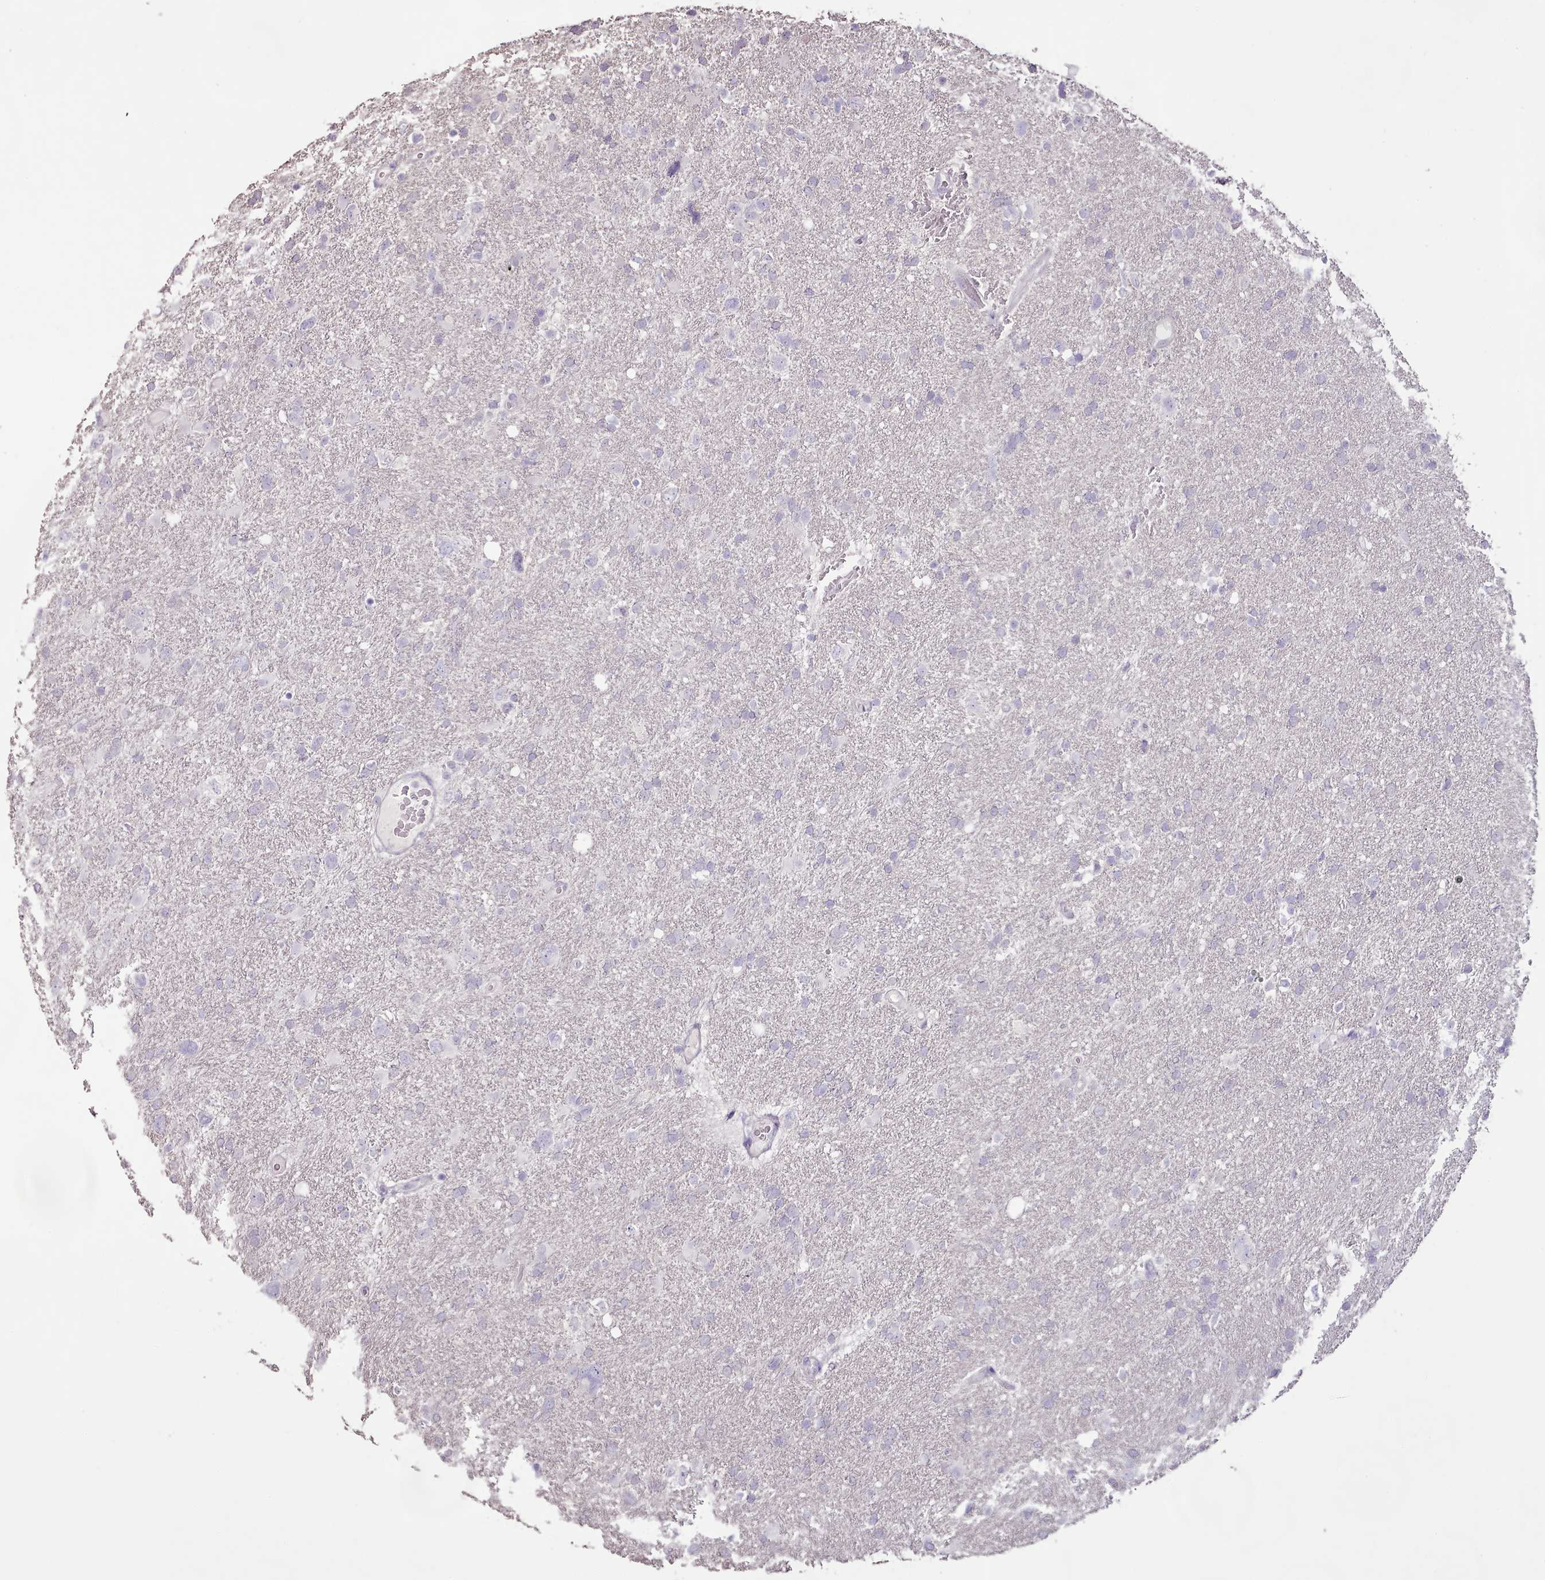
{"staining": {"intensity": "negative", "quantity": "none", "location": "none"}, "tissue": "glioma", "cell_type": "Tumor cells", "image_type": "cancer", "snomed": [{"axis": "morphology", "description": "Glioma, malignant, High grade"}, {"axis": "topography", "description": "Brain"}], "caption": "Tumor cells are negative for protein expression in human high-grade glioma (malignant).", "gene": "BLOC1S2", "patient": {"sex": "male", "age": 61}}